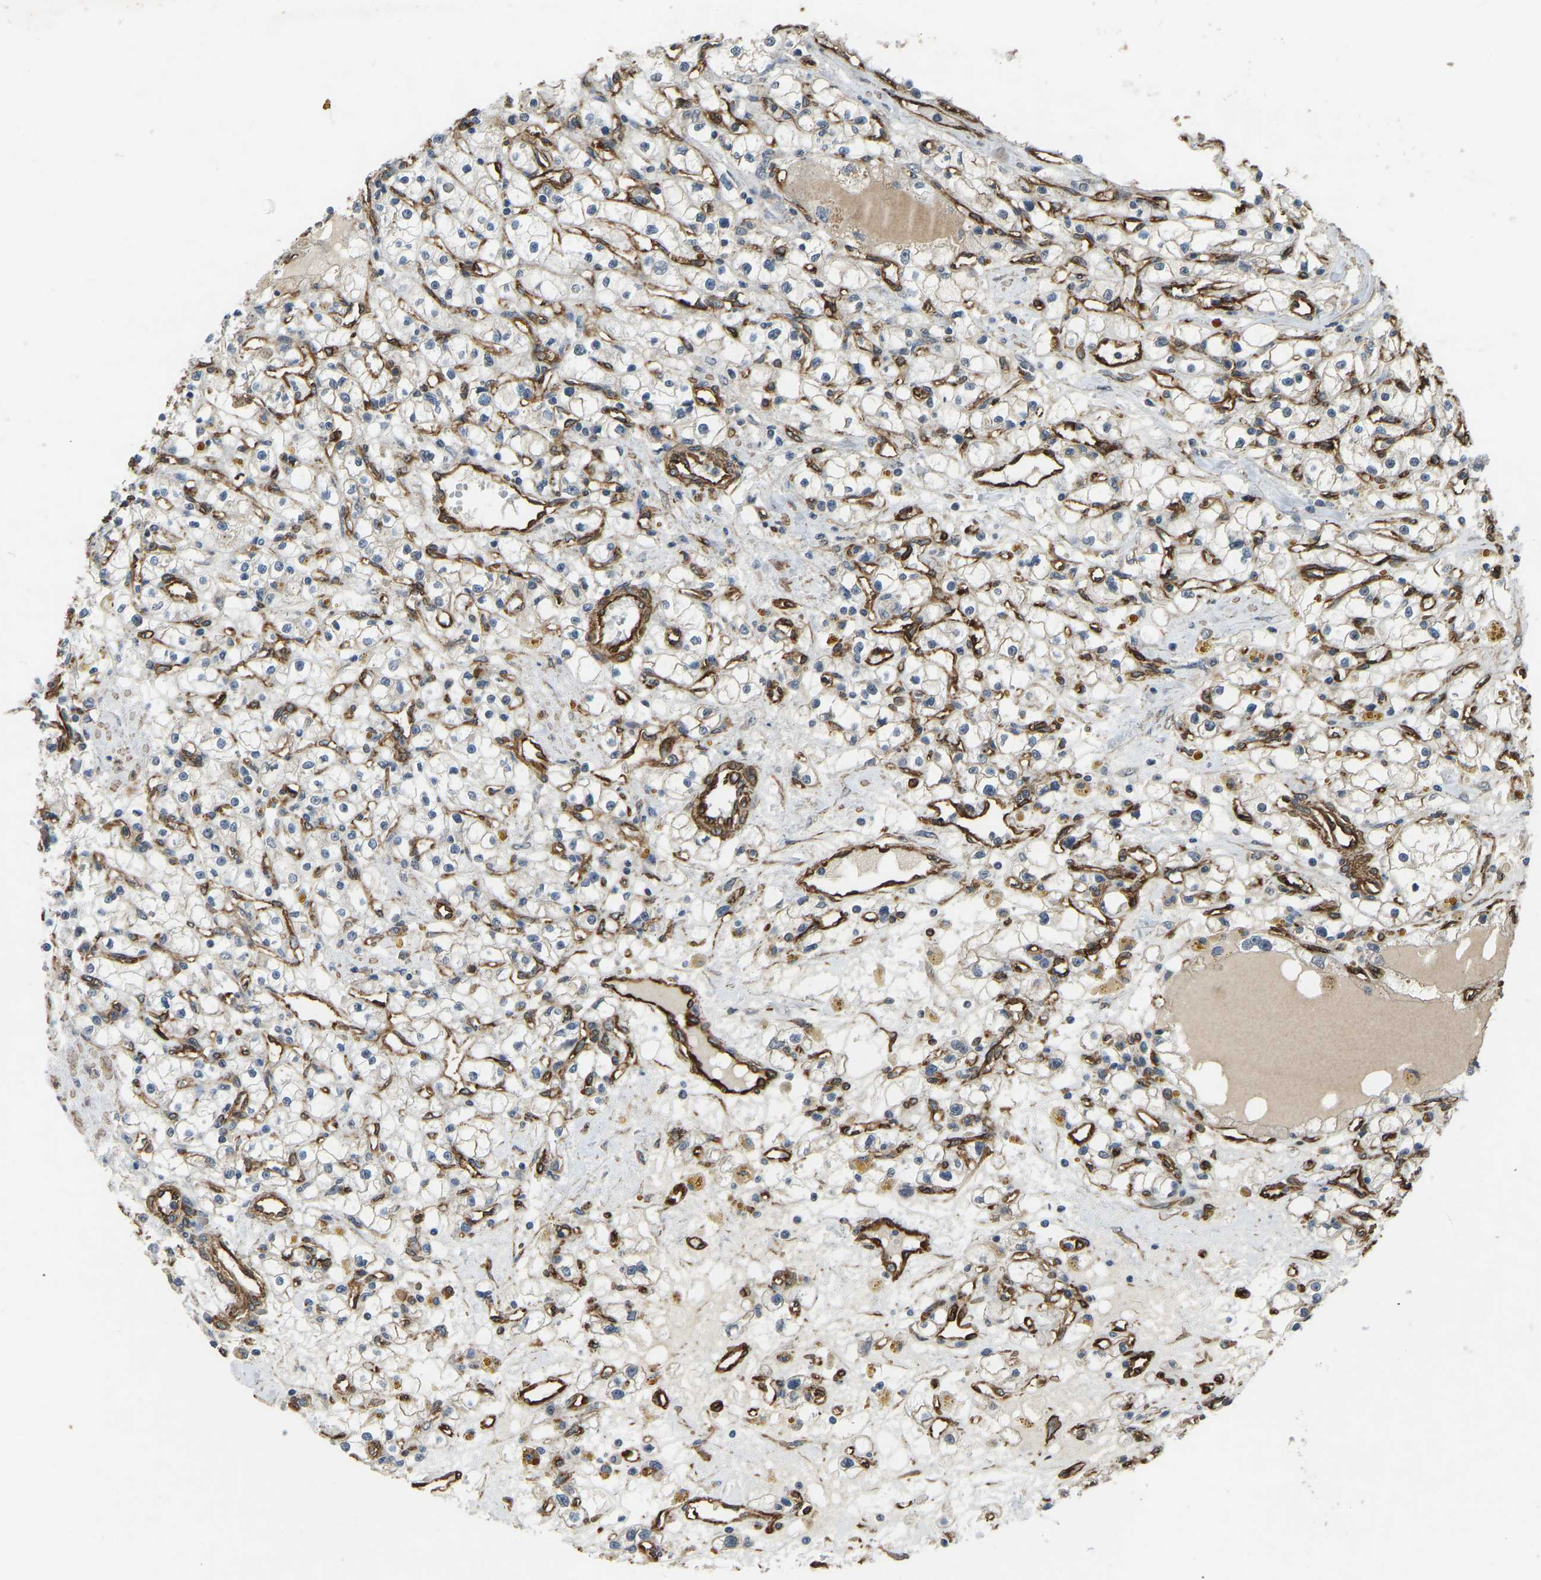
{"staining": {"intensity": "weak", "quantity": "<25%", "location": "cytoplasmic/membranous"}, "tissue": "renal cancer", "cell_type": "Tumor cells", "image_type": "cancer", "snomed": [{"axis": "morphology", "description": "Adenocarcinoma, NOS"}, {"axis": "topography", "description": "Kidney"}], "caption": "Tumor cells show no significant positivity in renal cancer. The staining is performed using DAB brown chromogen with nuclei counter-stained in using hematoxylin.", "gene": "NMB", "patient": {"sex": "male", "age": 56}}